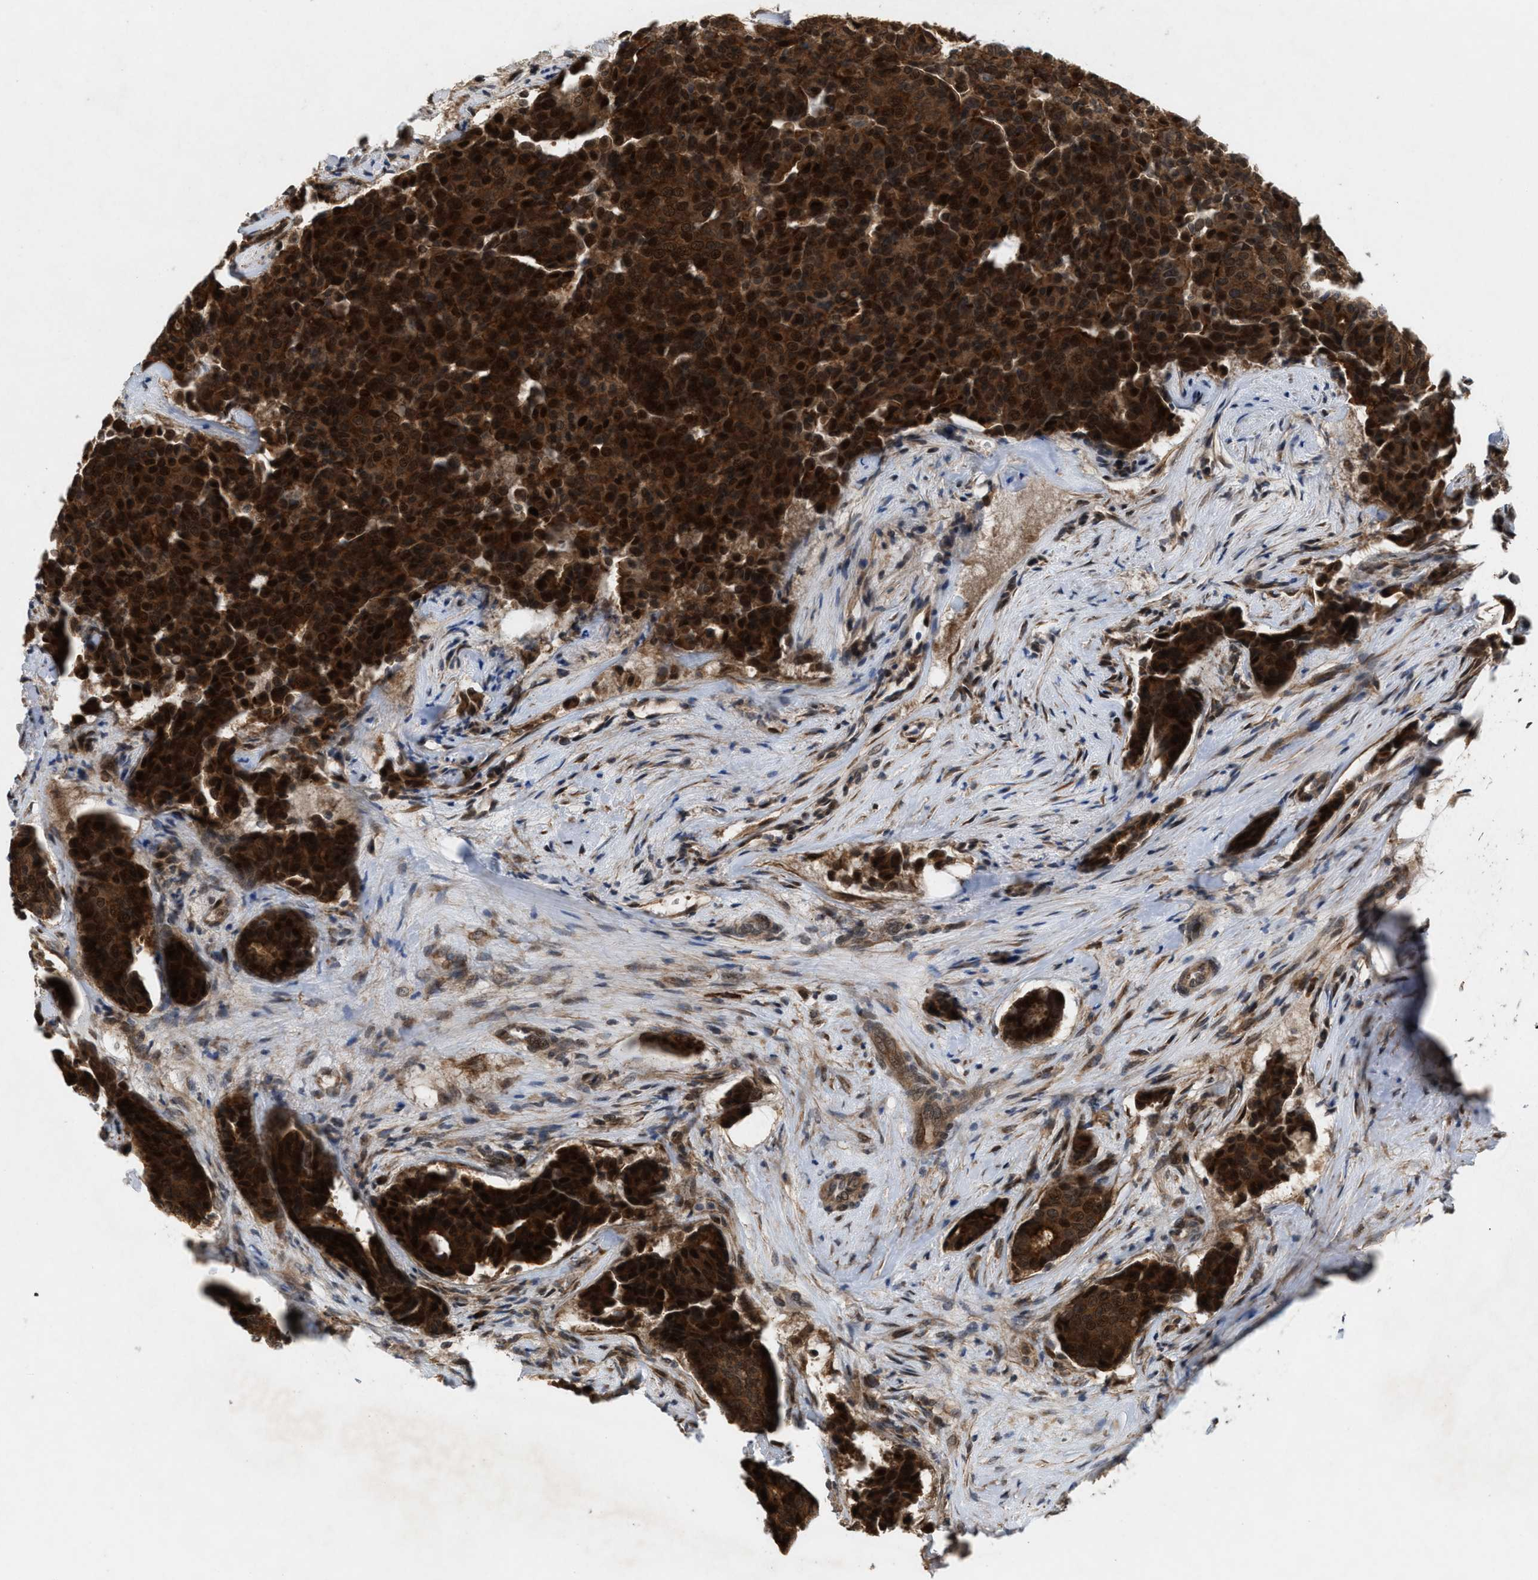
{"staining": {"intensity": "strong", "quantity": ">75%", "location": "cytoplasmic/membranous,nuclear"}, "tissue": "breast cancer", "cell_type": "Tumor cells", "image_type": "cancer", "snomed": [{"axis": "morphology", "description": "Duct carcinoma"}, {"axis": "topography", "description": "Breast"}], "caption": "An image of human breast invasive ductal carcinoma stained for a protein shows strong cytoplasmic/membranous and nuclear brown staining in tumor cells. (Stains: DAB in brown, nuclei in blue, Microscopy: brightfield microscopy at high magnification).", "gene": "MFSD6", "patient": {"sex": "female", "age": 75}}